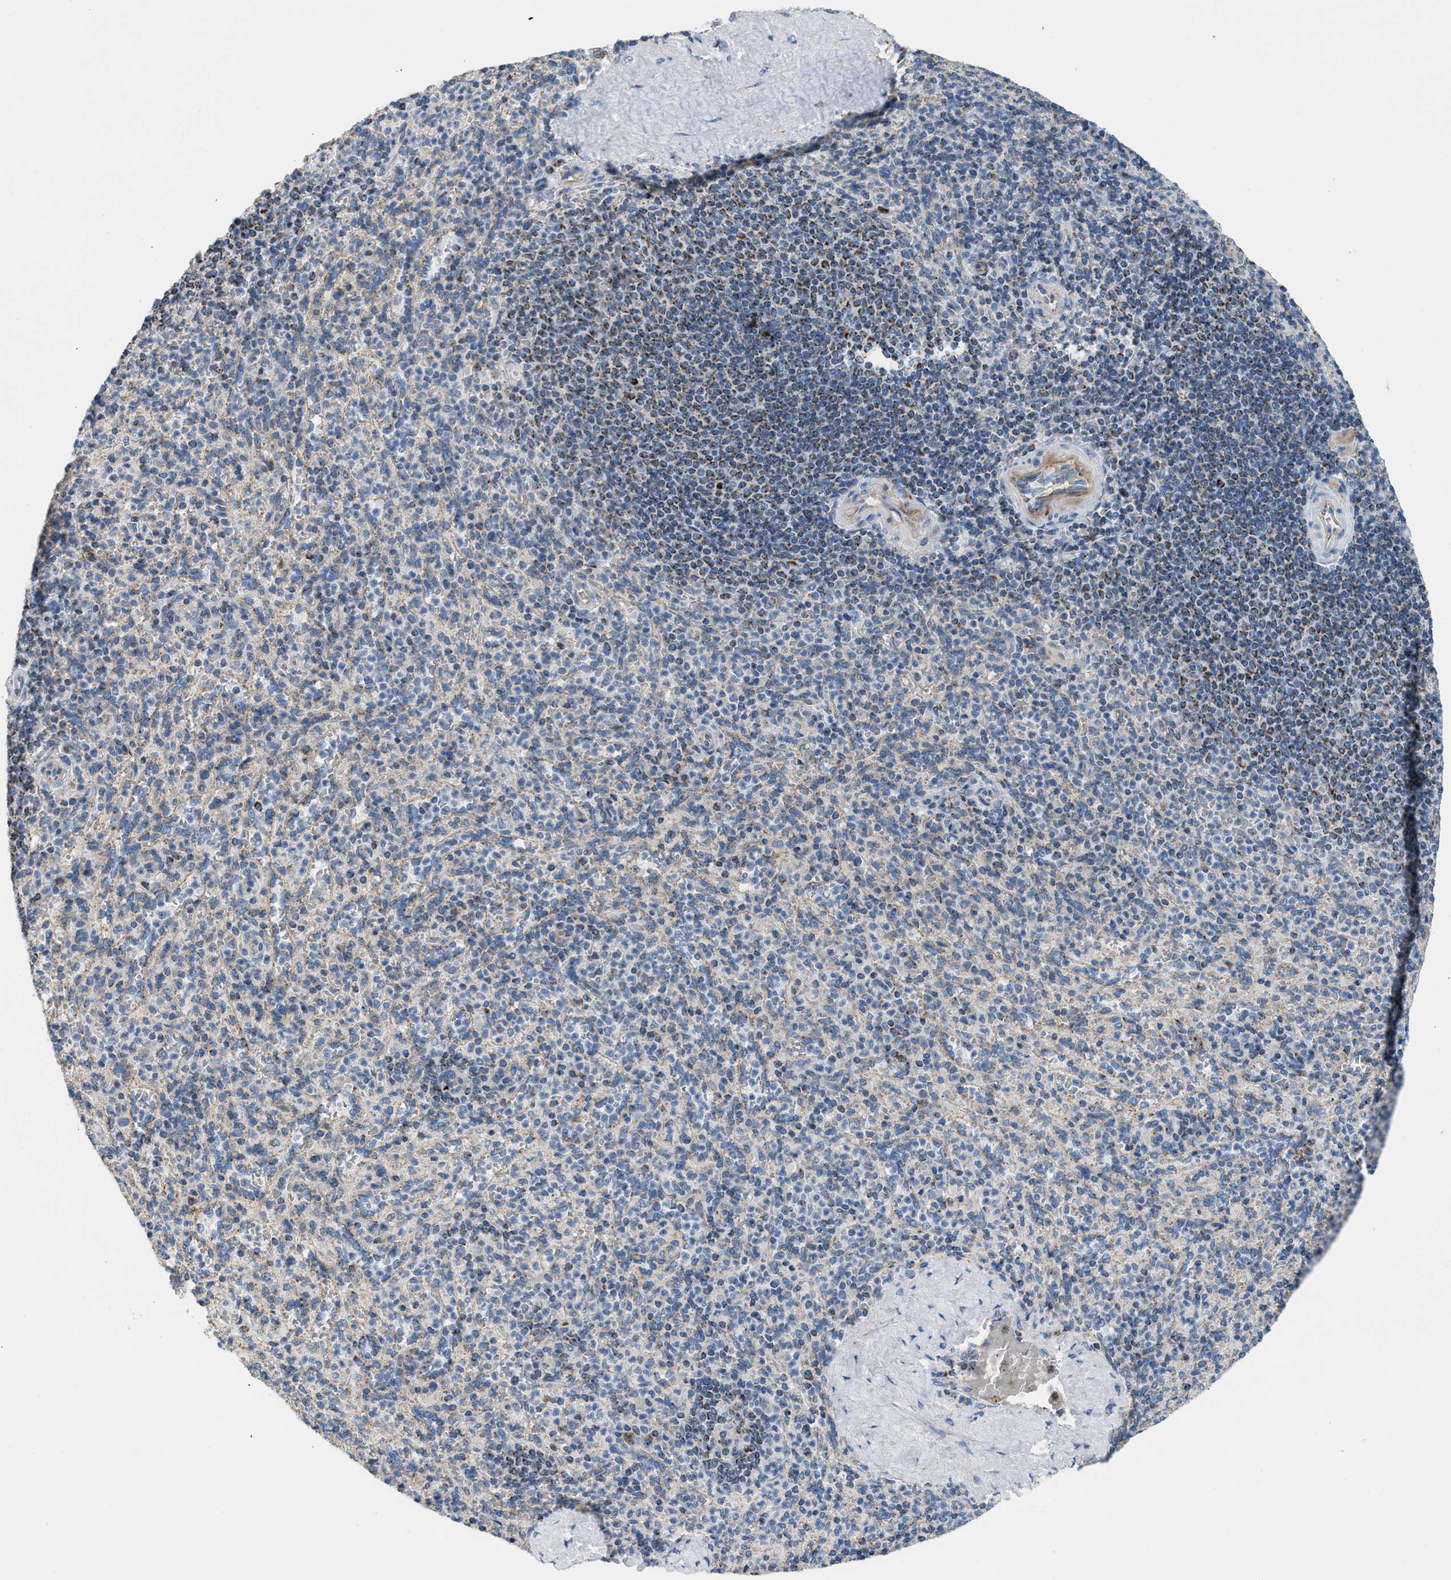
{"staining": {"intensity": "moderate", "quantity": "<25%", "location": "cytoplasmic/membranous"}, "tissue": "spleen", "cell_type": "Cells in red pulp", "image_type": "normal", "snomed": [{"axis": "morphology", "description": "Normal tissue, NOS"}, {"axis": "topography", "description": "Spleen"}], "caption": "IHC photomicrograph of unremarkable spleen: spleen stained using IHC demonstrates low levels of moderate protein expression localized specifically in the cytoplasmic/membranous of cells in red pulp, appearing as a cytoplasmic/membranous brown color.", "gene": "GOT2", "patient": {"sex": "male", "age": 36}}